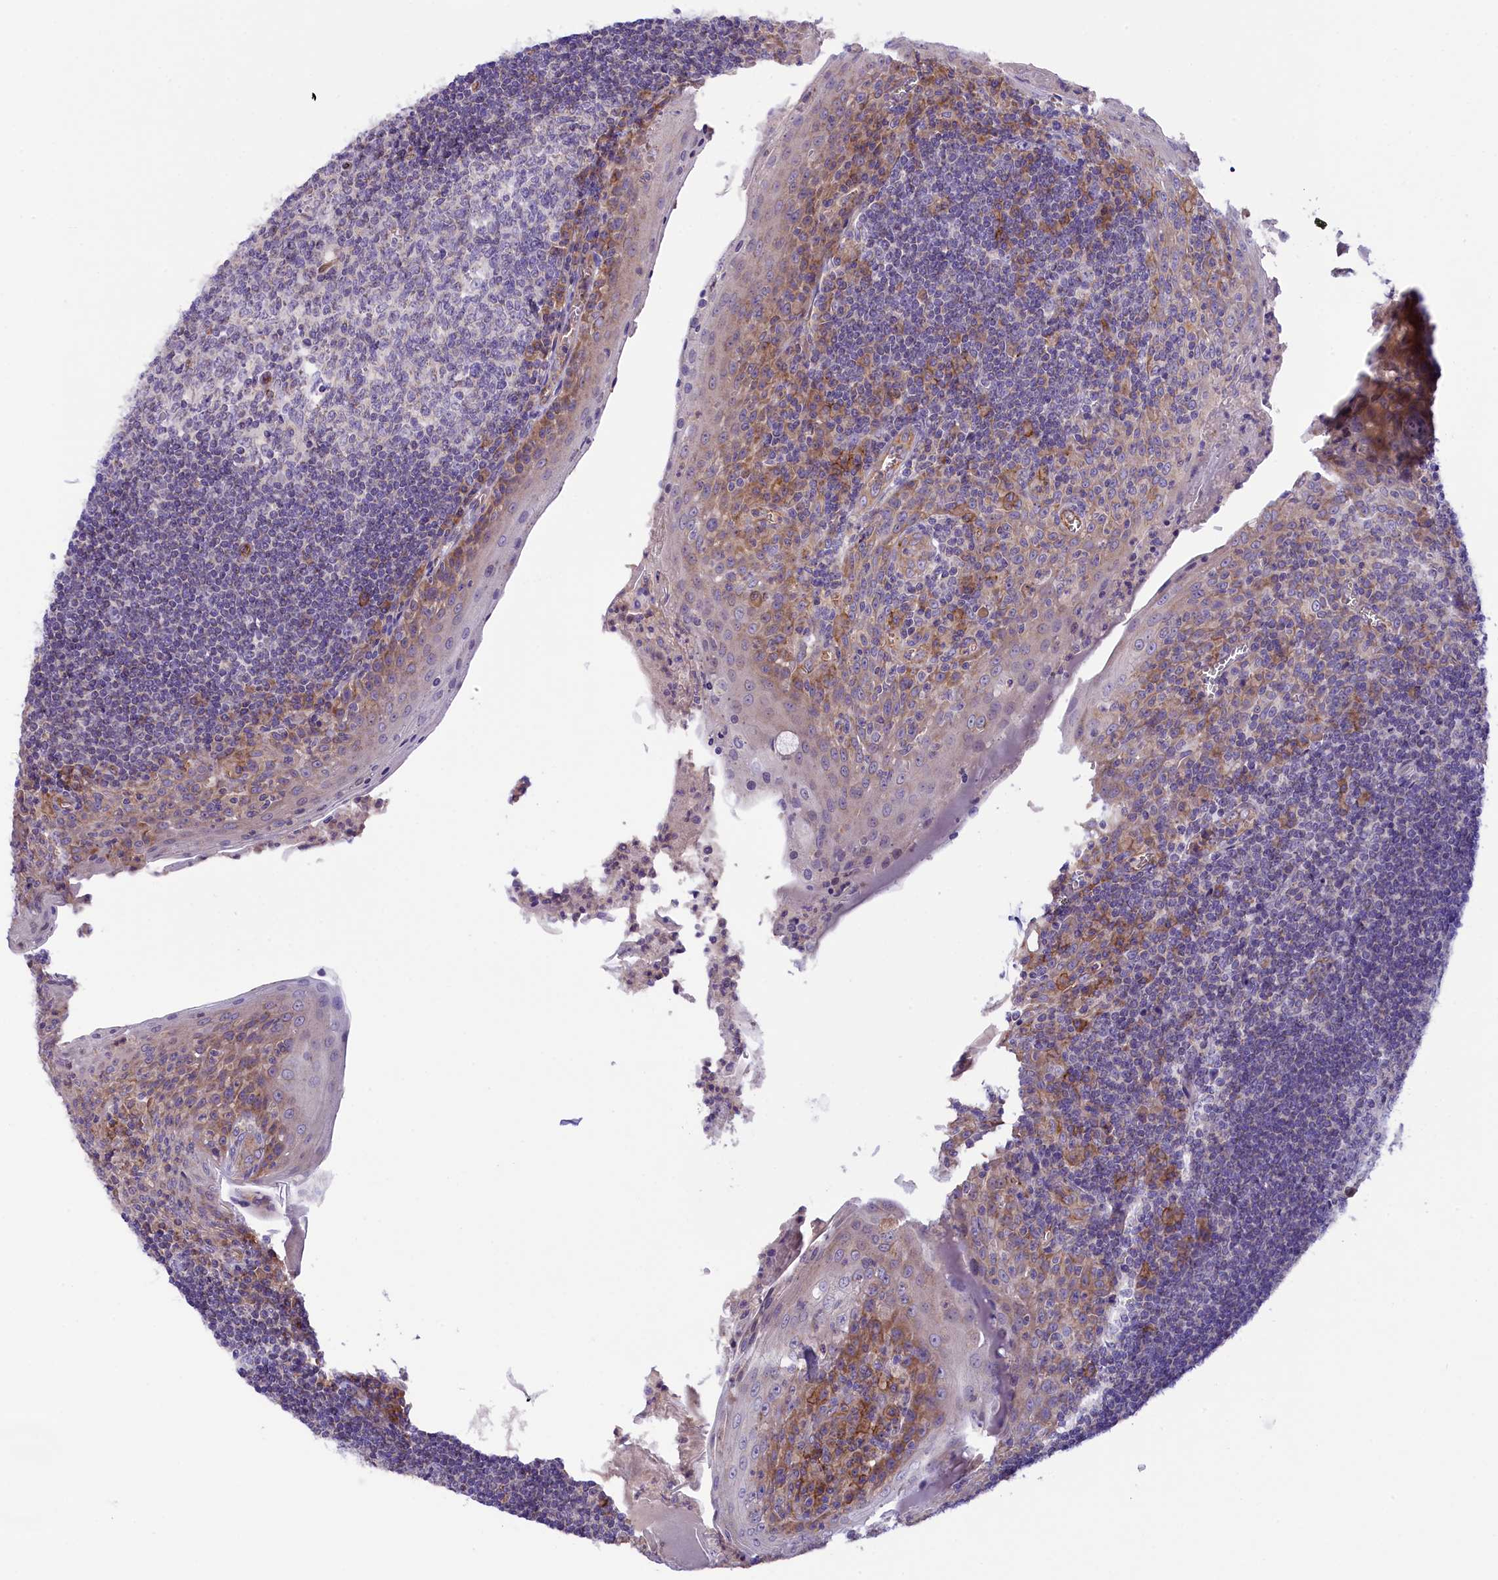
{"staining": {"intensity": "moderate", "quantity": "<25%", "location": "cytoplasmic/membranous"}, "tissue": "tonsil", "cell_type": "Germinal center cells", "image_type": "normal", "snomed": [{"axis": "morphology", "description": "Normal tissue, NOS"}, {"axis": "topography", "description": "Tonsil"}], "caption": "Protein staining of unremarkable tonsil shows moderate cytoplasmic/membranous staining in approximately <25% of germinal center cells.", "gene": "DNAJB9", "patient": {"sex": "male", "age": 27}}